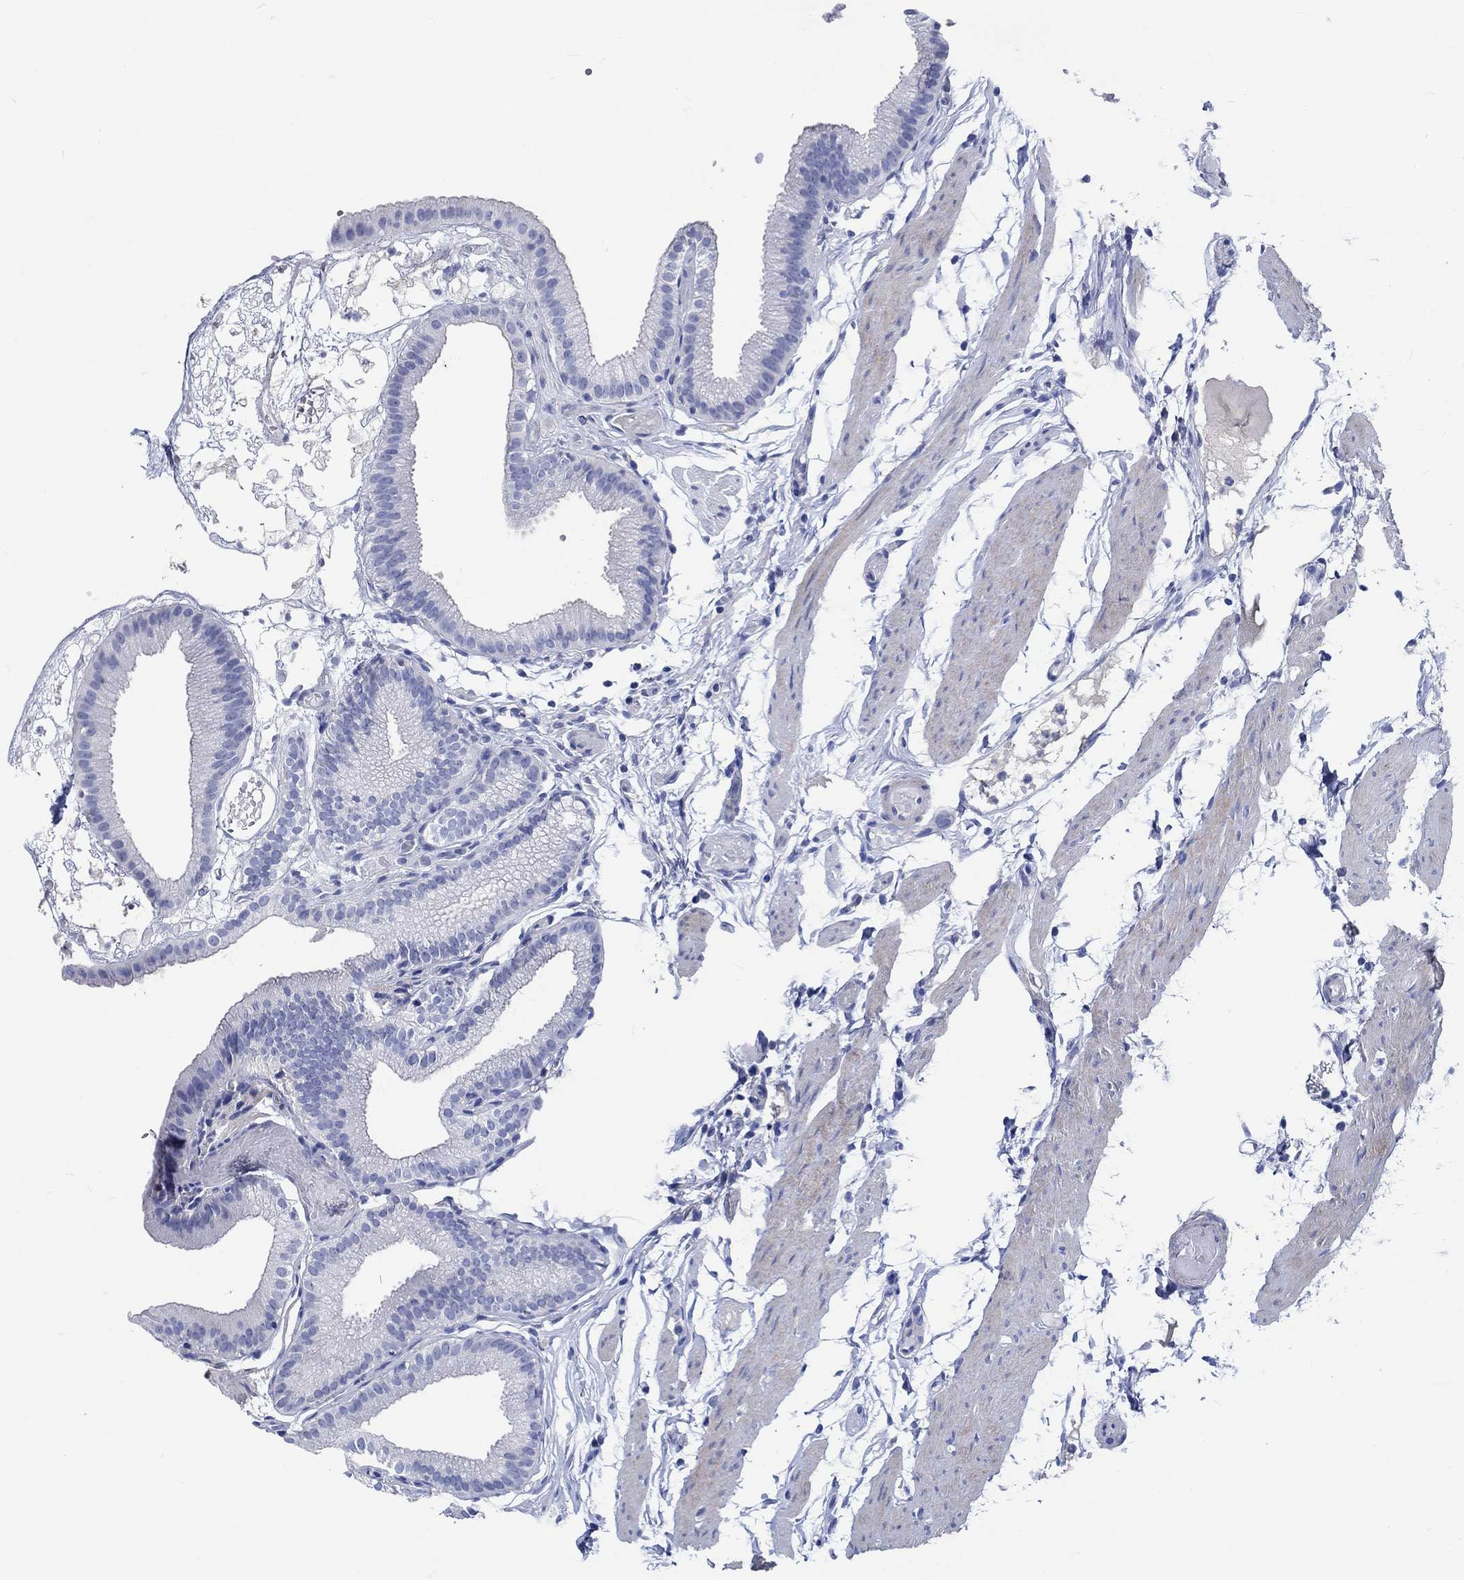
{"staining": {"intensity": "negative", "quantity": "none", "location": "none"}, "tissue": "gallbladder", "cell_type": "Glandular cells", "image_type": "normal", "snomed": [{"axis": "morphology", "description": "Normal tissue, NOS"}, {"axis": "topography", "description": "Gallbladder"}], "caption": "High power microscopy photomicrograph of an immunohistochemistry (IHC) photomicrograph of unremarkable gallbladder, revealing no significant staining in glandular cells.", "gene": "SHISA4", "patient": {"sex": "female", "age": 45}}